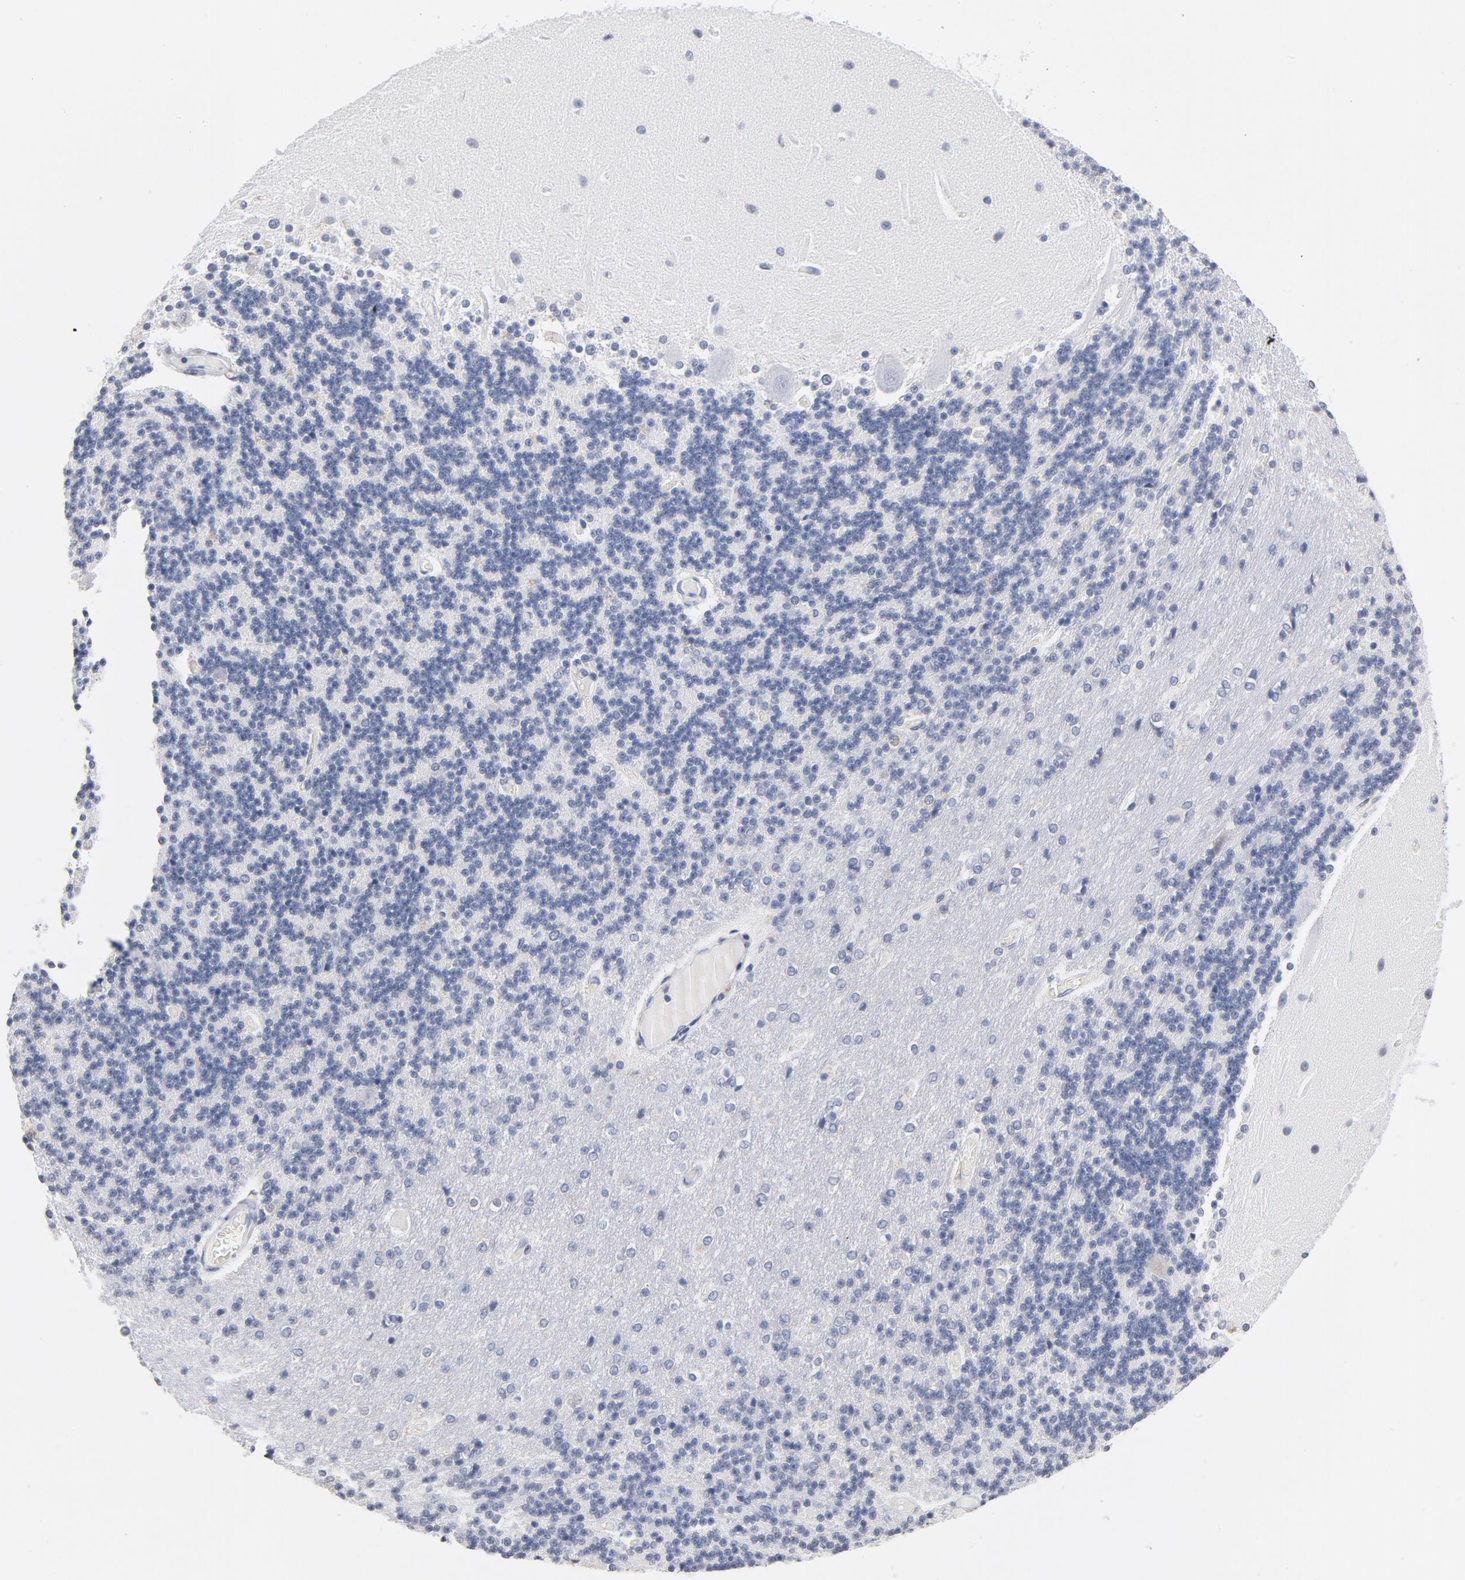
{"staining": {"intensity": "negative", "quantity": "none", "location": "none"}, "tissue": "cerebellum", "cell_type": "Cells in granular layer", "image_type": "normal", "snomed": [{"axis": "morphology", "description": "Normal tissue, NOS"}, {"axis": "topography", "description": "Cerebellum"}], "caption": "Cerebellum stained for a protein using IHC reveals no expression cells in granular layer.", "gene": "RBM3", "patient": {"sex": "female", "age": 54}}